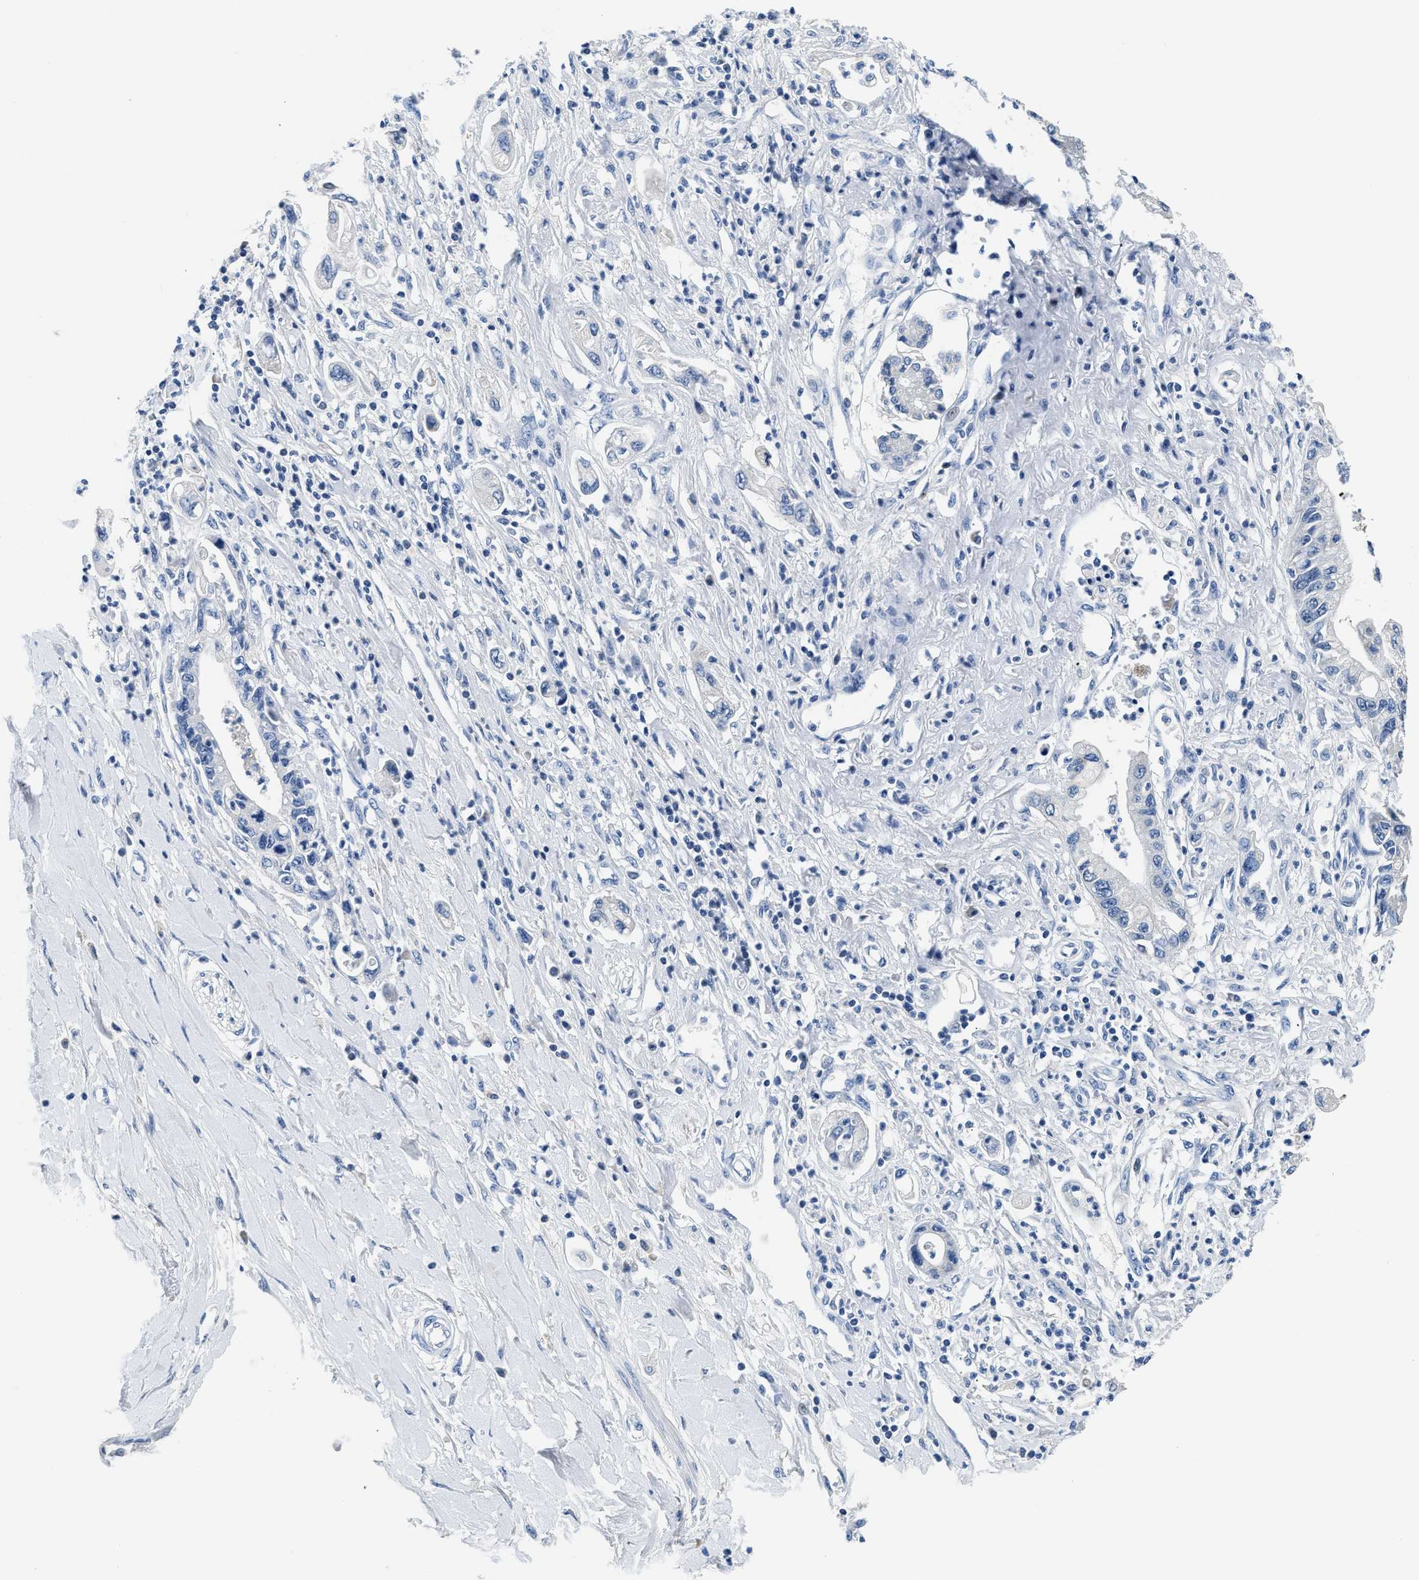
{"staining": {"intensity": "negative", "quantity": "none", "location": "none"}, "tissue": "pancreatic cancer", "cell_type": "Tumor cells", "image_type": "cancer", "snomed": [{"axis": "morphology", "description": "Adenocarcinoma, NOS"}, {"axis": "topography", "description": "Pancreas"}], "caption": "Immunohistochemical staining of pancreatic cancer (adenocarcinoma) exhibits no significant expression in tumor cells.", "gene": "PCK2", "patient": {"sex": "male", "age": 56}}